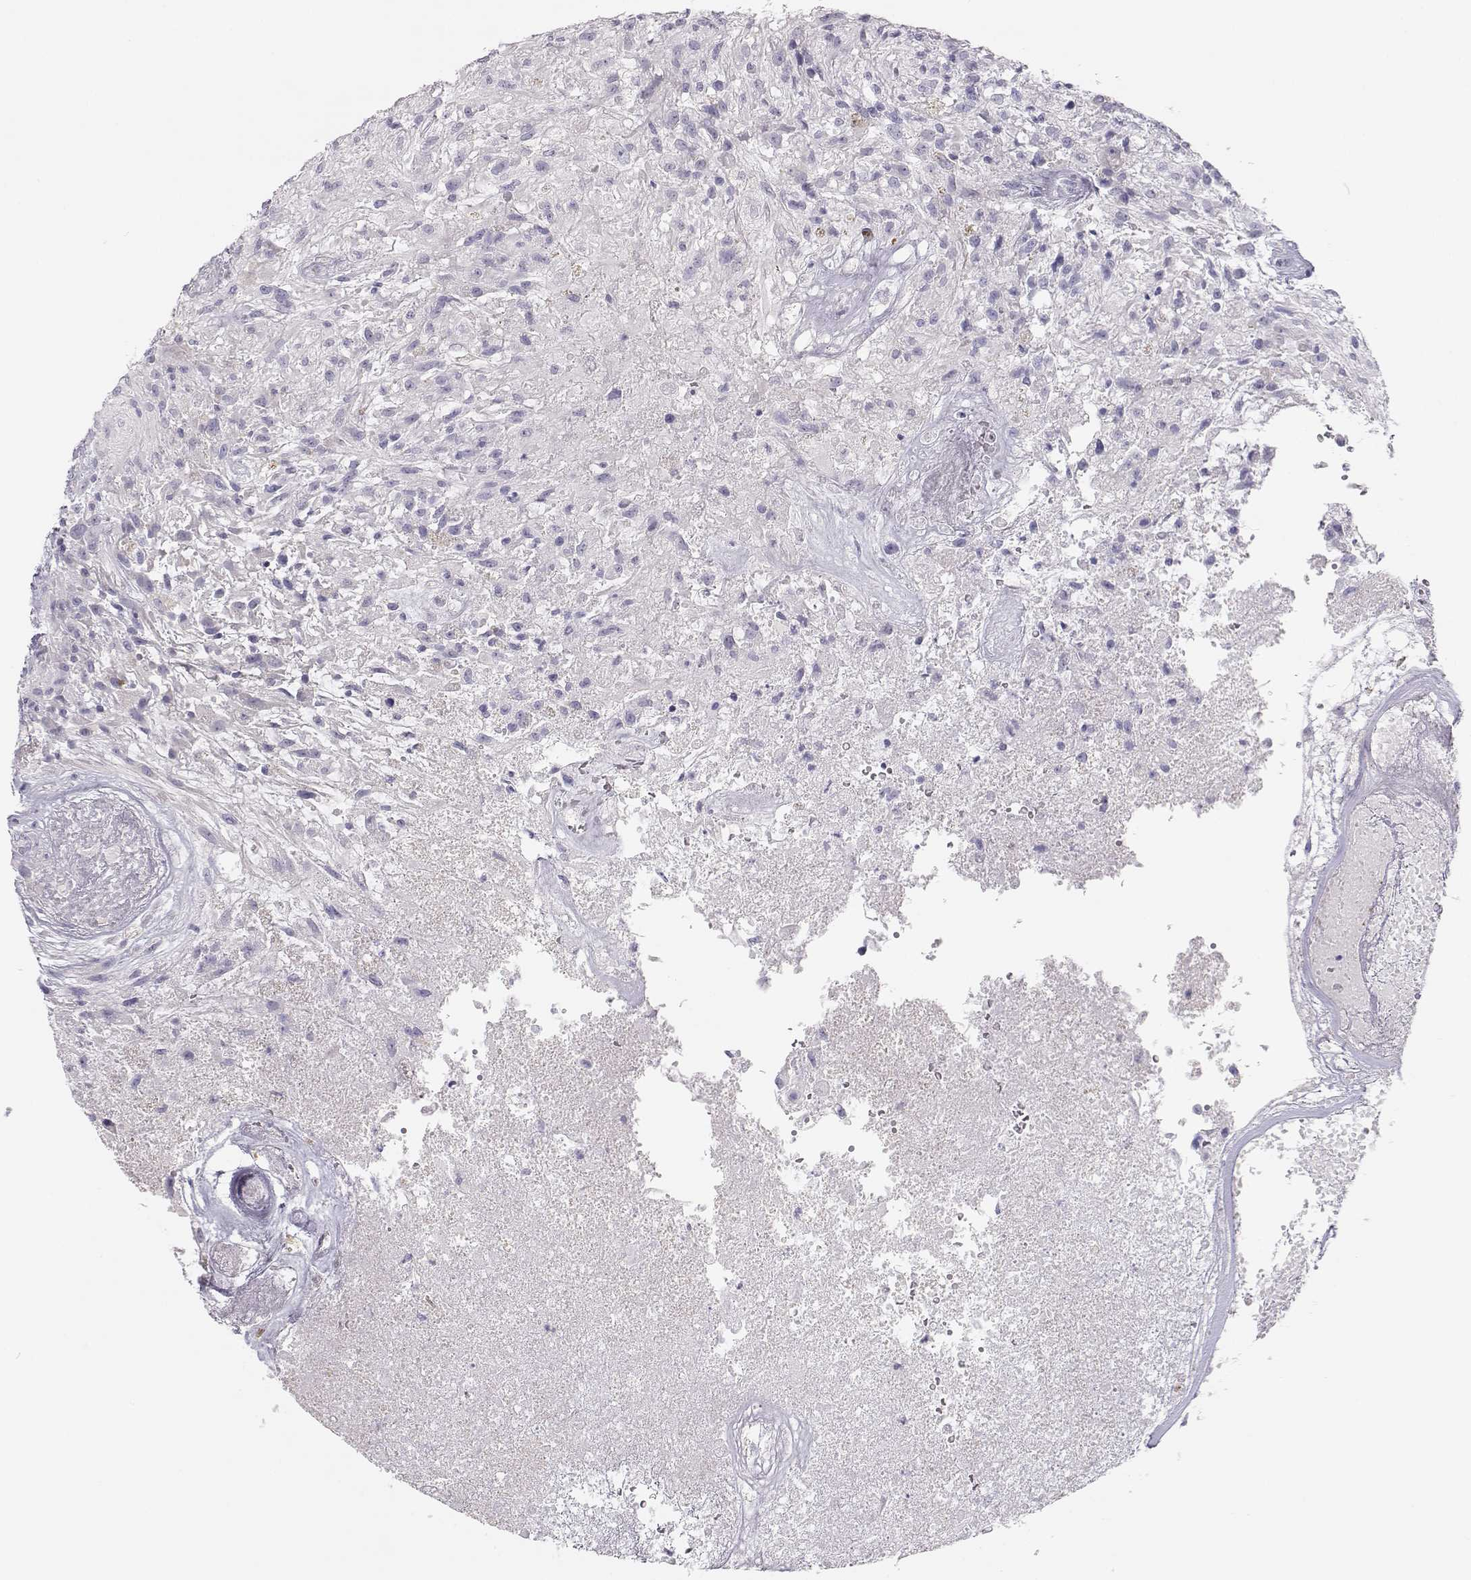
{"staining": {"intensity": "negative", "quantity": "none", "location": "none"}, "tissue": "glioma", "cell_type": "Tumor cells", "image_type": "cancer", "snomed": [{"axis": "morphology", "description": "Glioma, malignant, High grade"}, {"axis": "topography", "description": "Brain"}], "caption": "Tumor cells are negative for brown protein staining in malignant glioma (high-grade).", "gene": "LEPR", "patient": {"sex": "male", "age": 56}}